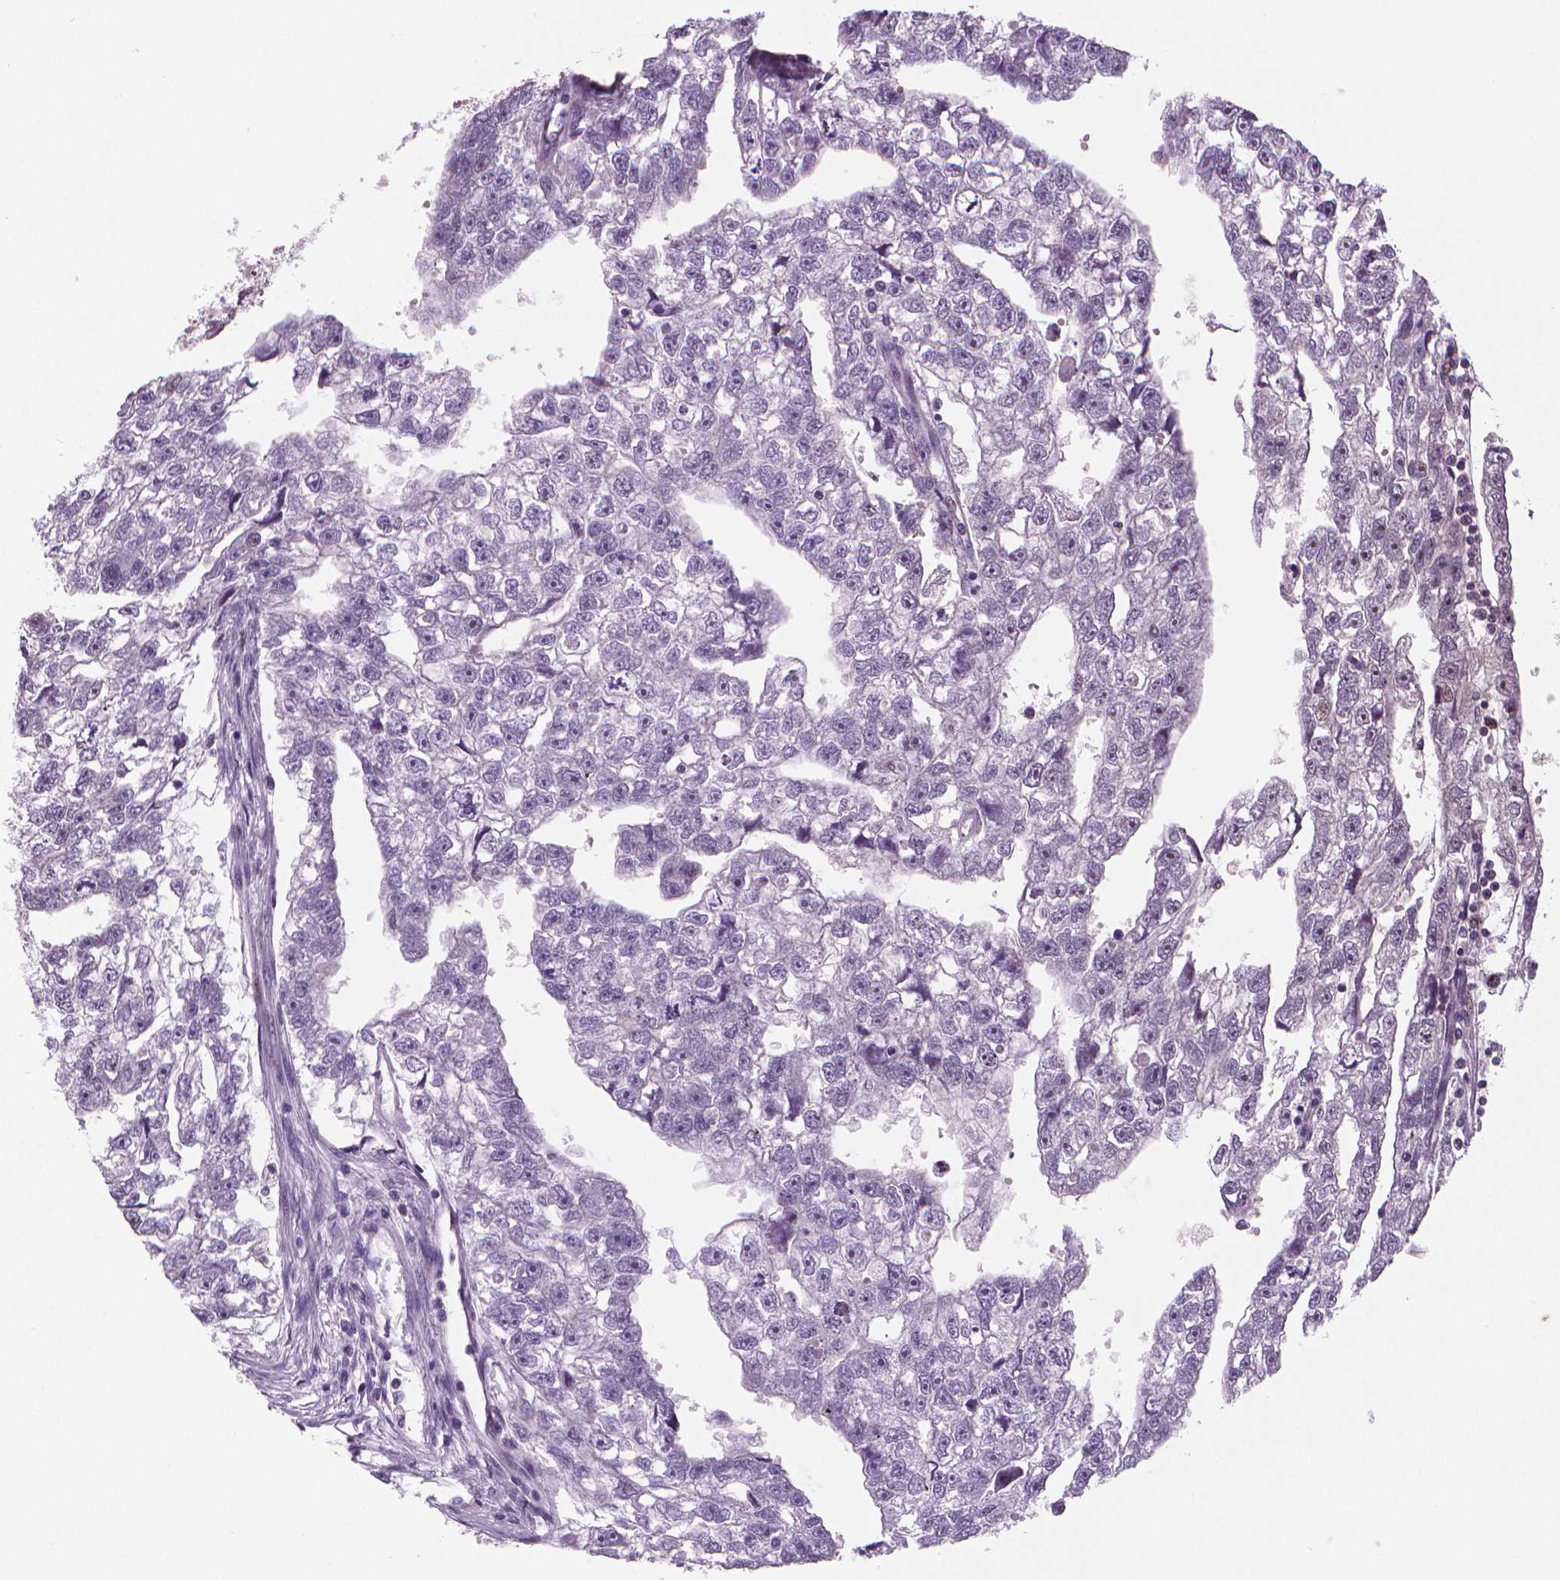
{"staining": {"intensity": "moderate", "quantity": "<25%", "location": "nuclear"}, "tissue": "testis cancer", "cell_type": "Tumor cells", "image_type": "cancer", "snomed": [{"axis": "morphology", "description": "Carcinoma, Embryonal, NOS"}, {"axis": "morphology", "description": "Teratoma, malignant, NOS"}, {"axis": "topography", "description": "Testis"}], "caption": "This photomicrograph demonstrates testis embryonal carcinoma stained with IHC to label a protein in brown. The nuclear of tumor cells show moderate positivity for the protein. Nuclei are counter-stained blue.", "gene": "MKI67", "patient": {"sex": "male", "age": 44}}